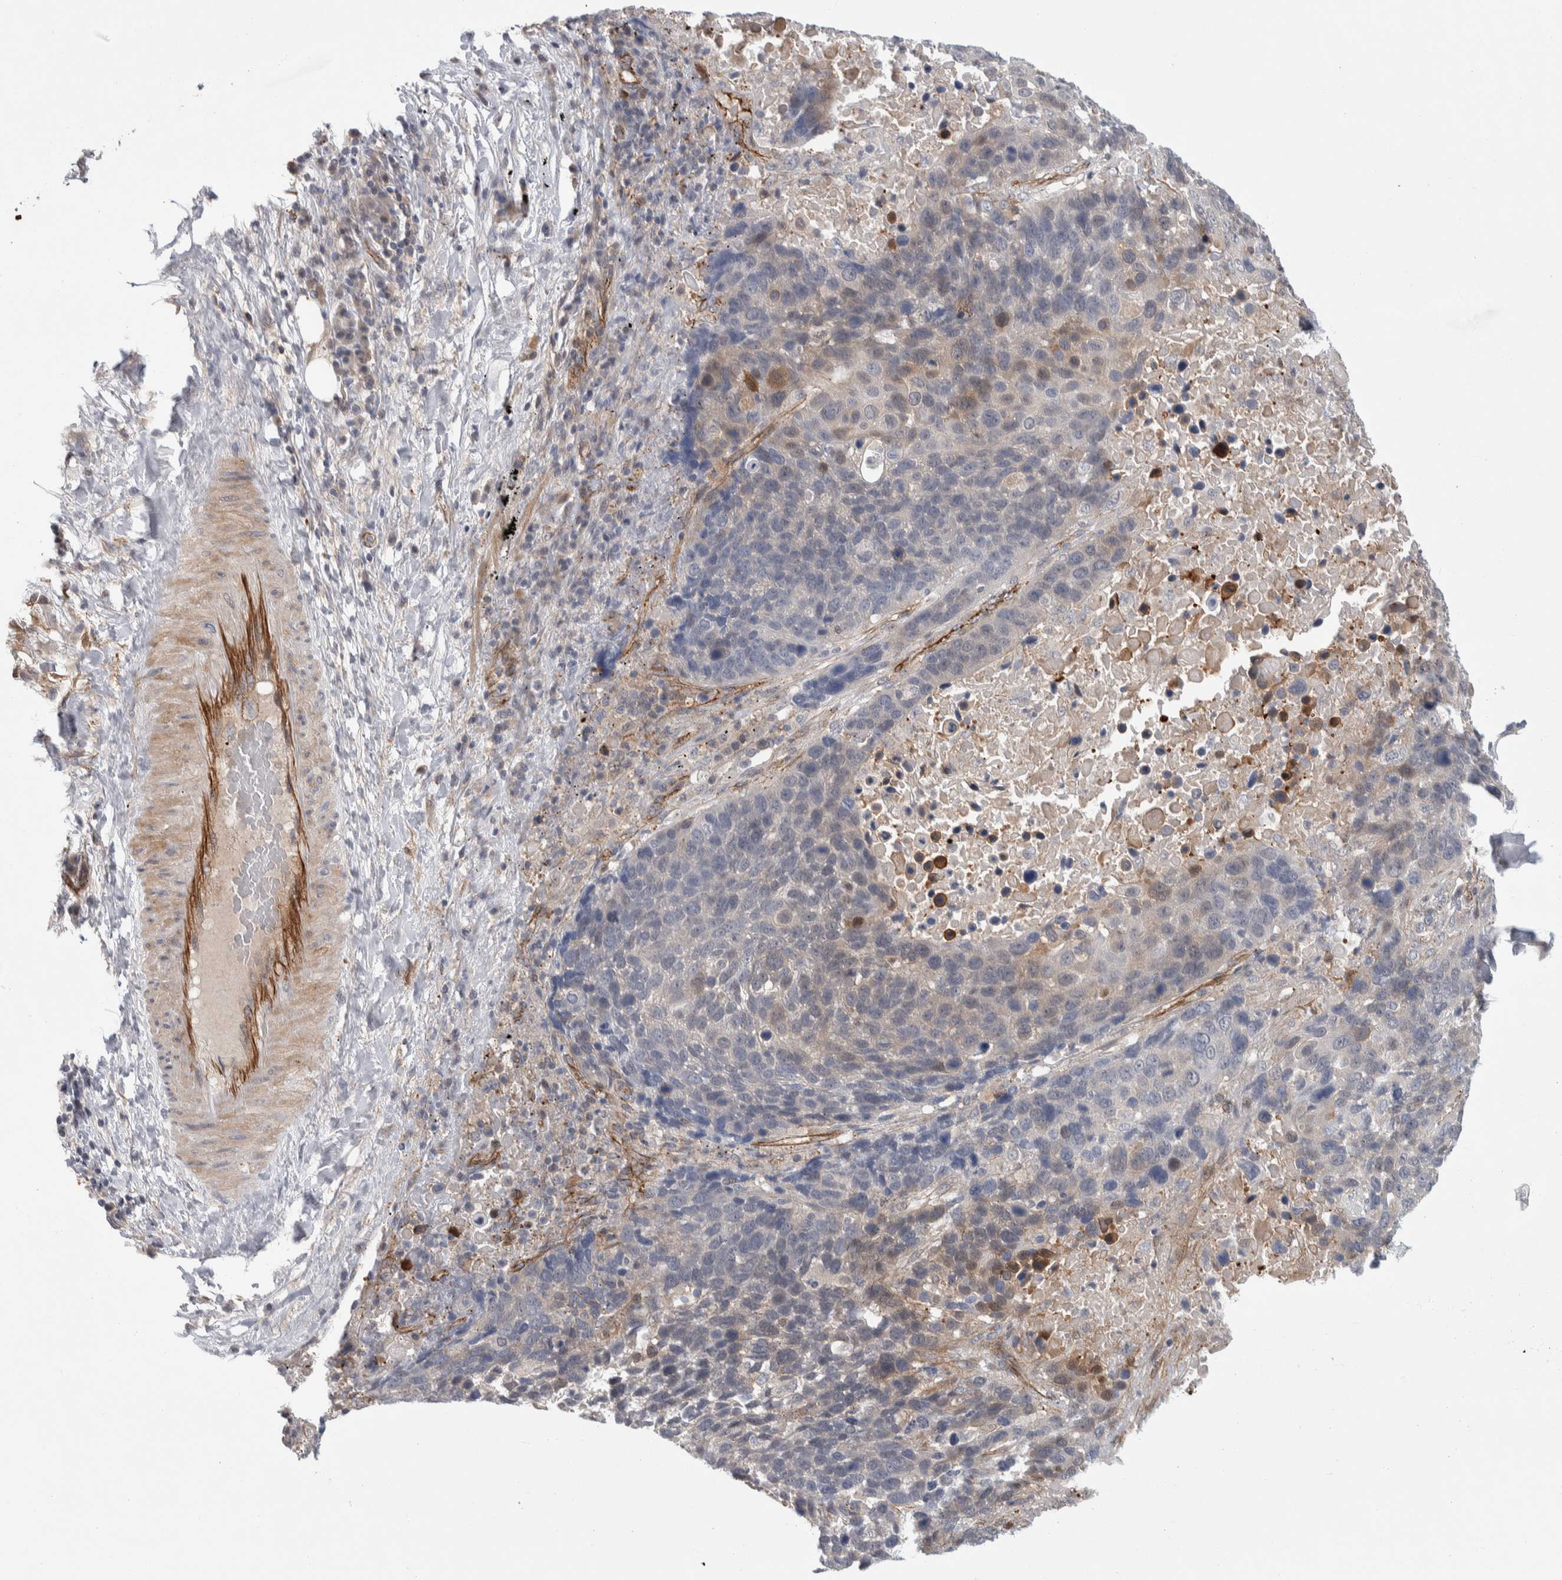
{"staining": {"intensity": "weak", "quantity": "<25%", "location": "cytoplasmic/membranous"}, "tissue": "lung cancer", "cell_type": "Tumor cells", "image_type": "cancer", "snomed": [{"axis": "morphology", "description": "Squamous cell carcinoma, NOS"}, {"axis": "topography", "description": "Lung"}], "caption": "Photomicrograph shows no significant protein staining in tumor cells of lung cancer (squamous cell carcinoma). (DAB IHC visualized using brightfield microscopy, high magnification).", "gene": "ZNF862", "patient": {"sex": "male", "age": 66}}